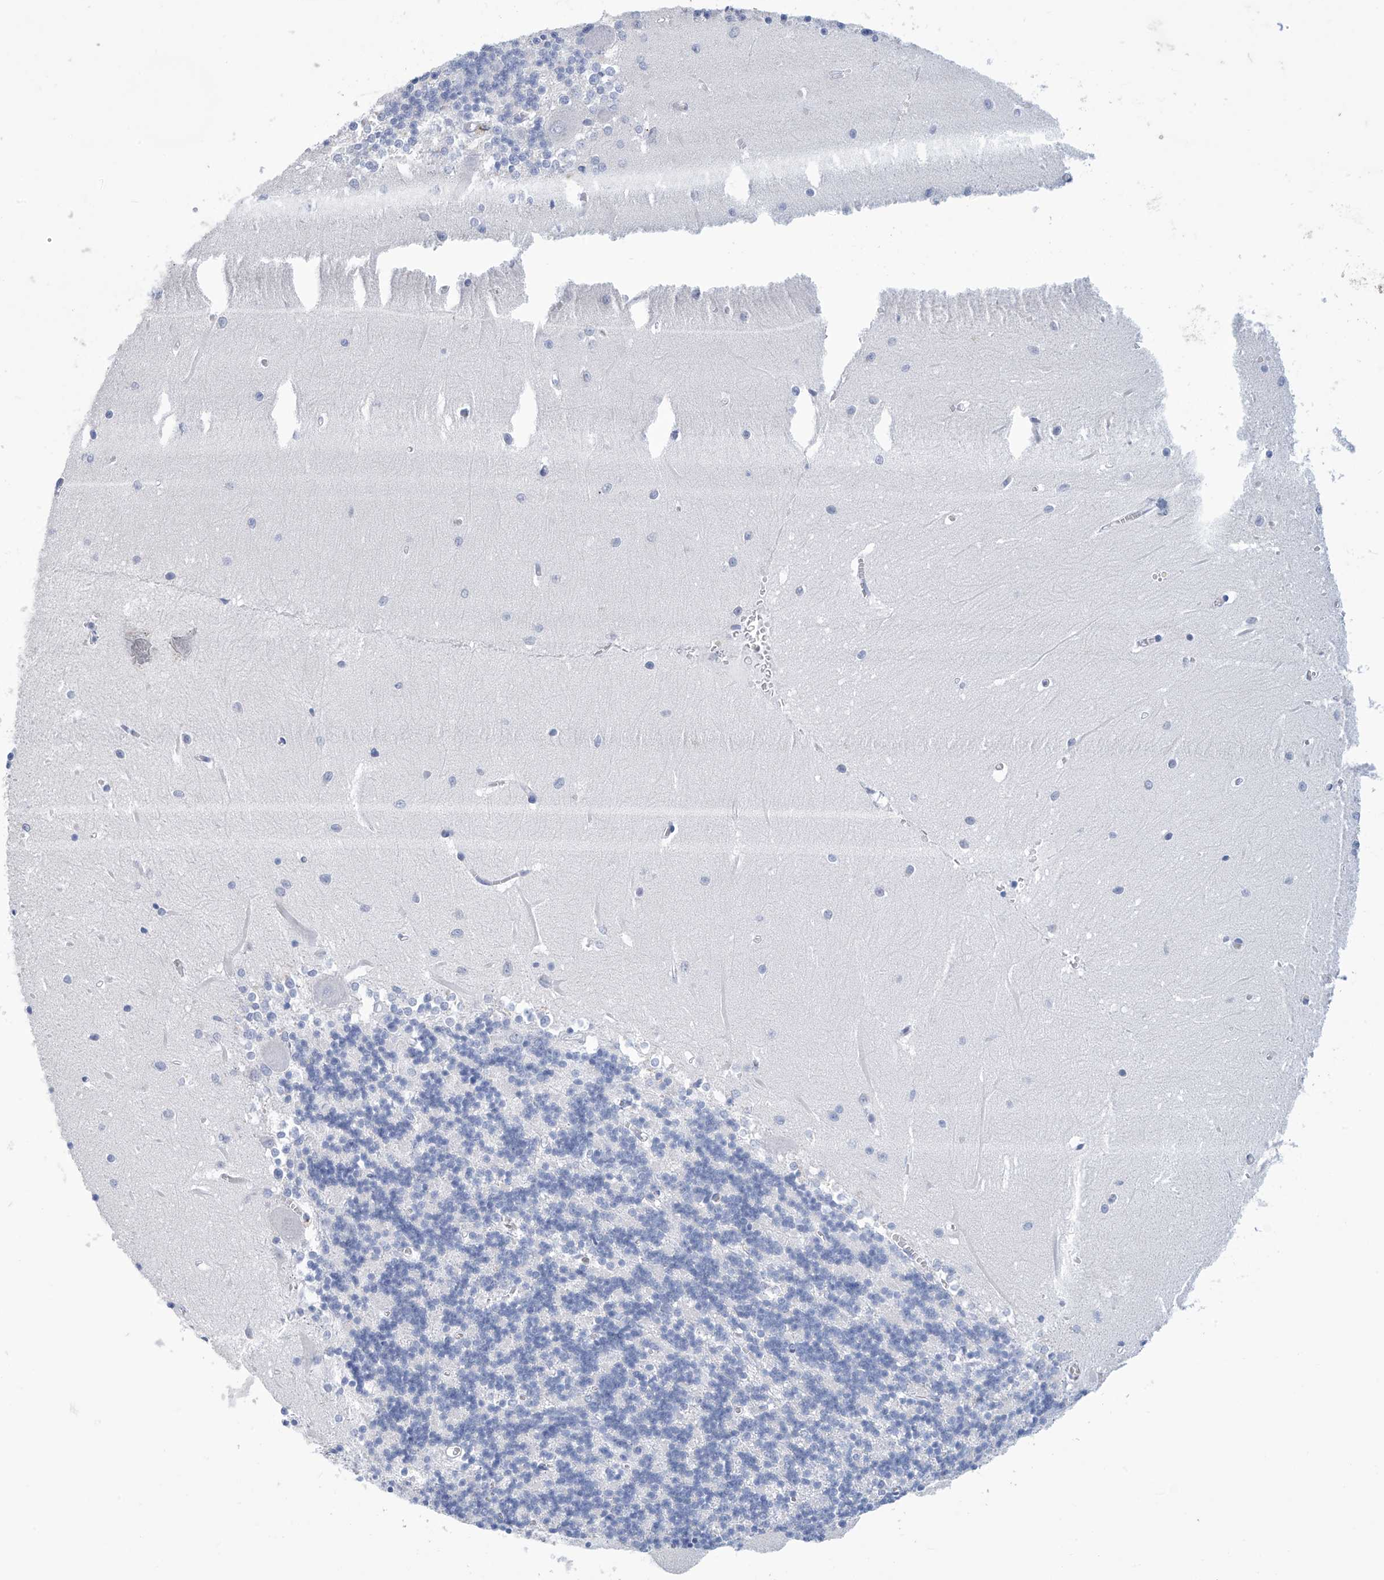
{"staining": {"intensity": "negative", "quantity": "none", "location": "none"}, "tissue": "cerebellum", "cell_type": "Cells in granular layer", "image_type": "normal", "snomed": [{"axis": "morphology", "description": "Normal tissue, NOS"}, {"axis": "topography", "description": "Cerebellum"}], "caption": "Immunohistochemical staining of unremarkable human cerebellum reveals no significant positivity in cells in granular layer. (DAB (3,3'-diaminobenzidine) immunohistochemistry with hematoxylin counter stain).", "gene": "DSP", "patient": {"sex": "male", "age": 37}}